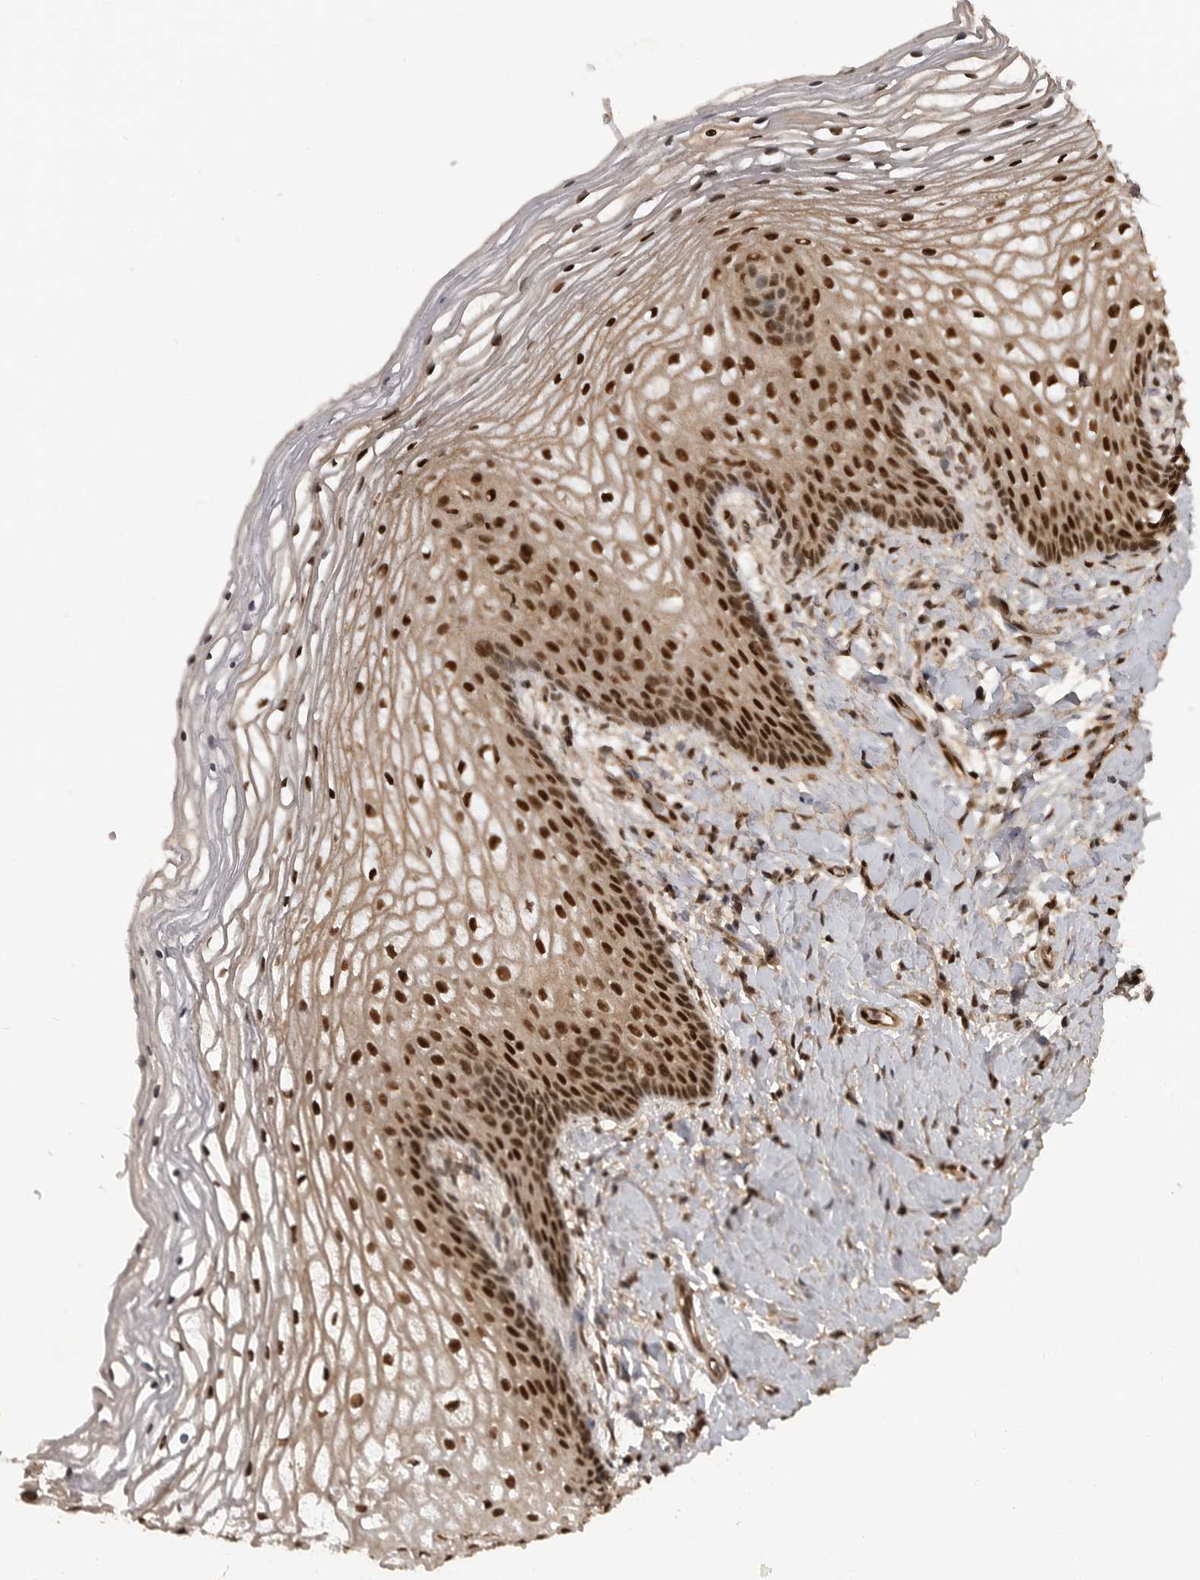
{"staining": {"intensity": "strong", "quantity": ">75%", "location": "nuclear"}, "tissue": "vagina", "cell_type": "Squamous epithelial cells", "image_type": "normal", "snomed": [{"axis": "morphology", "description": "Normal tissue, NOS"}, {"axis": "topography", "description": "Vagina"}], "caption": "Brown immunohistochemical staining in normal human vagina displays strong nuclear expression in approximately >75% of squamous epithelial cells.", "gene": "CBLL1", "patient": {"sex": "female", "age": 60}}